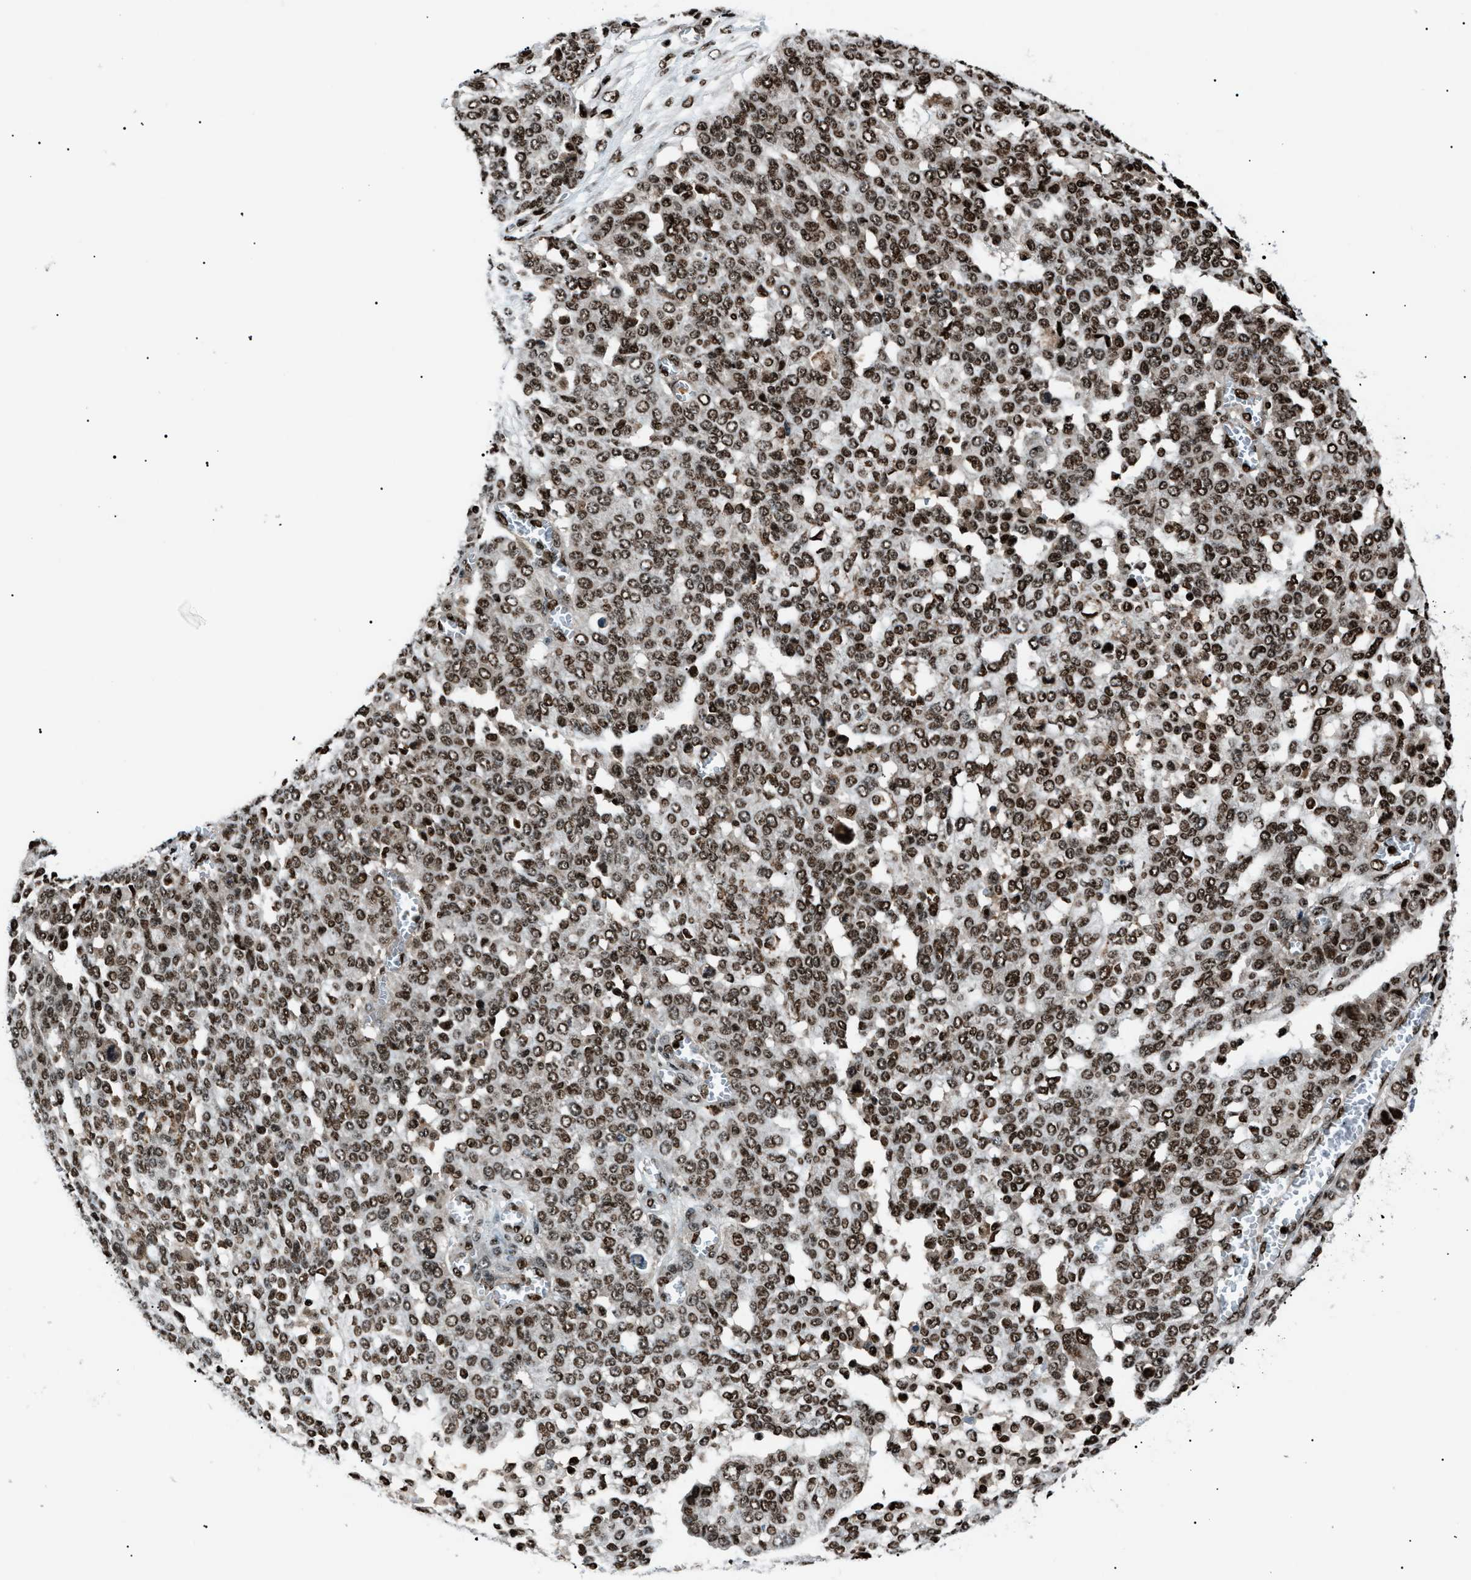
{"staining": {"intensity": "moderate", "quantity": ">75%", "location": "nuclear"}, "tissue": "ovarian cancer", "cell_type": "Tumor cells", "image_type": "cancer", "snomed": [{"axis": "morphology", "description": "Cystadenocarcinoma, serous, NOS"}, {"axis": "topography", "description": "Soft tissue"}, {"axis": "topography", "description": "Ovary"}], "caption": "Protein analysis of ovarian serous cystadenocarcinoma tissue exhibits moderate nuclear positivity in approximately >75% of tumor cells.", "gene": "PRKX", "patient": {"sex": "female", "age": 57}}